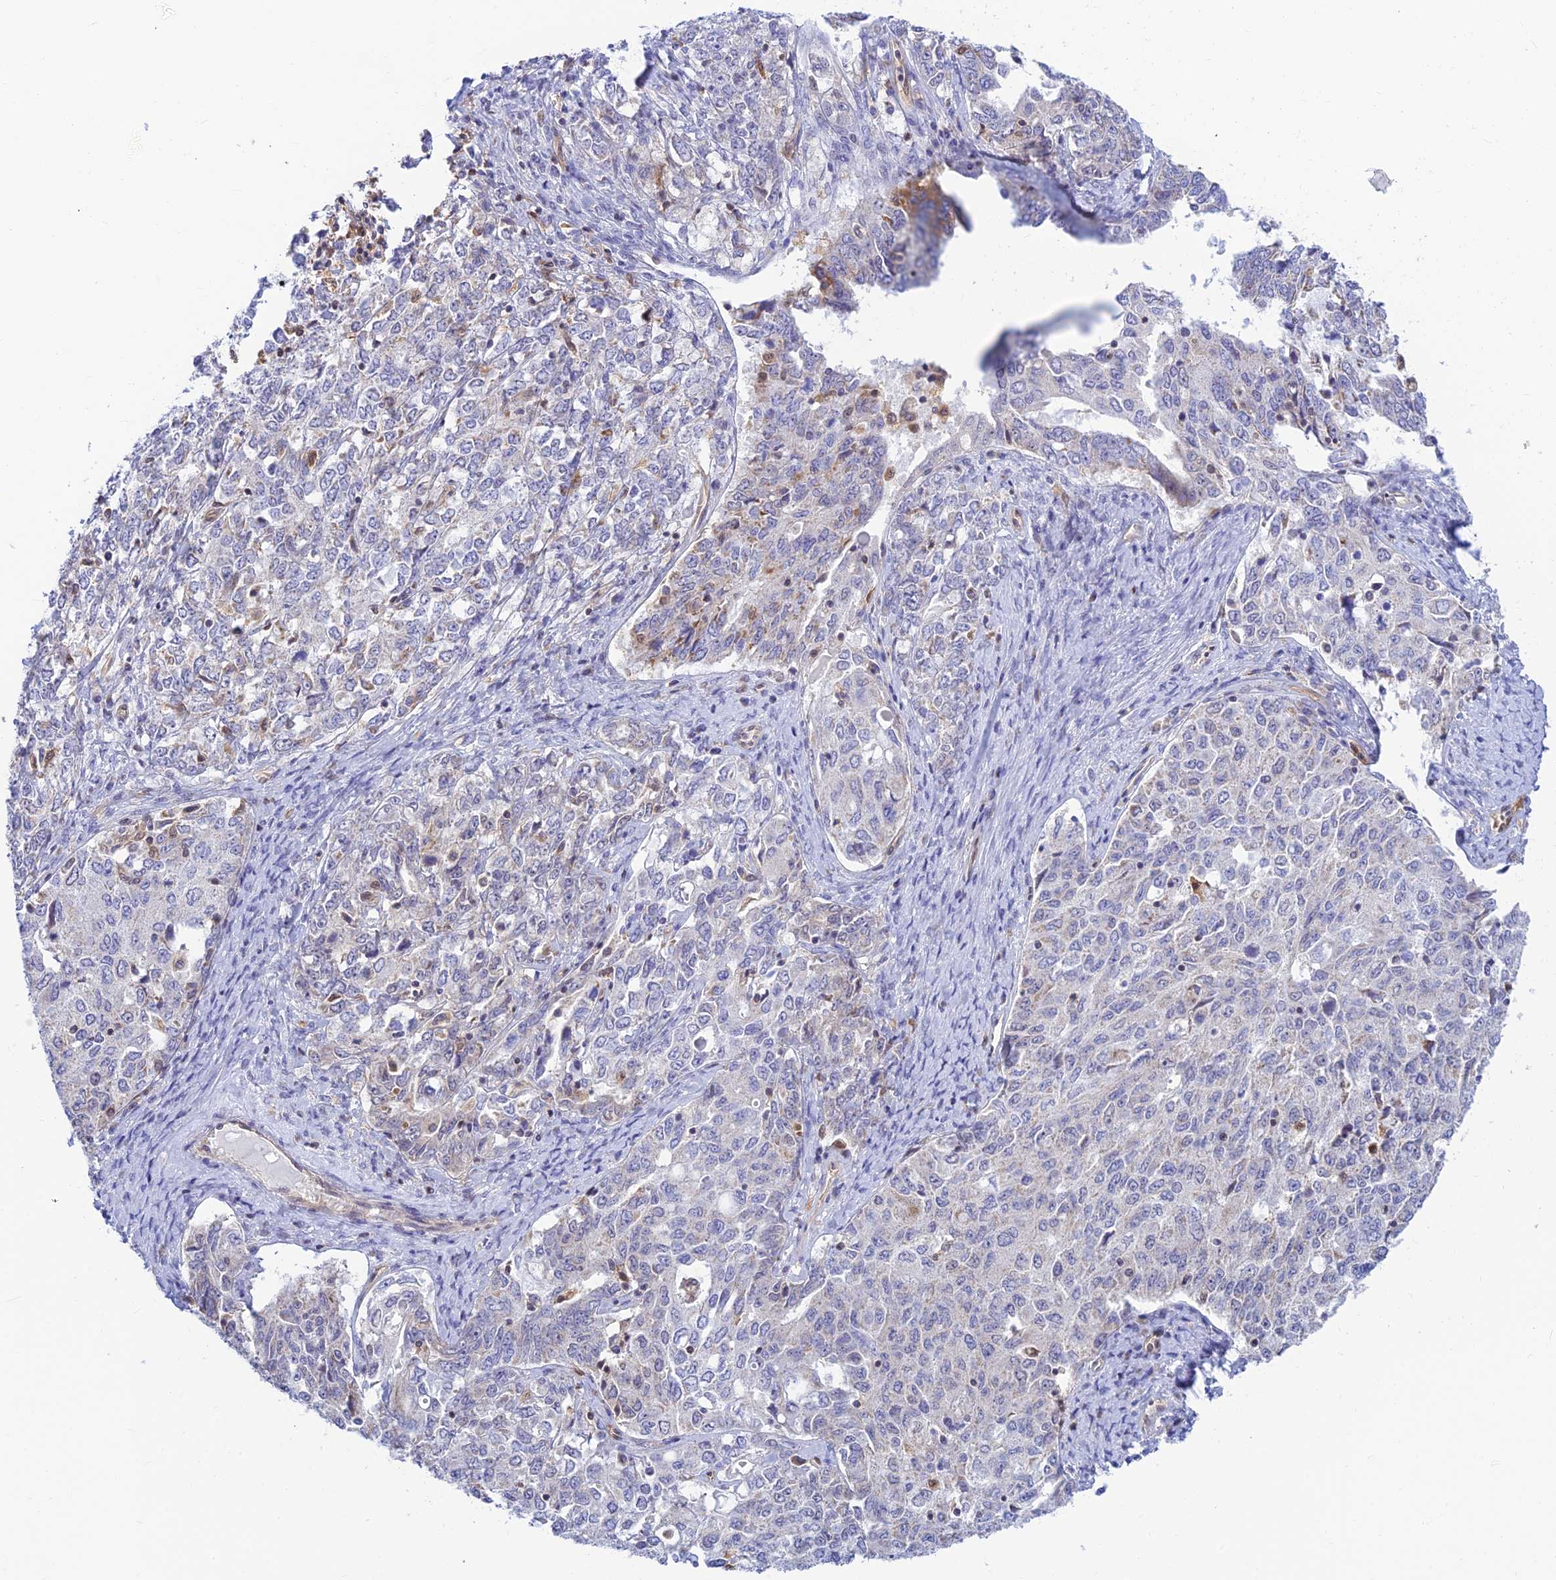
{"staining": {"intensity": "negative", "quantity": "none", "location": "none"}, "tissue": "ovarian cancer", "cell_type": "Tumor cells", "image_type": "cancer", "snomed": [{"axis": "morphology", "description": "Carcinoma, endometroid"}, {"axis": "topography", "description": "Ovary"}], "caption": "Photomicrograph shows no significant protein staining in tumor cells of ovarian cancer (endometroid carcinoma). (DAB IHC visualized using brightfield microscopy, high magnification).", "gene": "LYSMD2", "patient": {"sex": "female", "age": 62}}